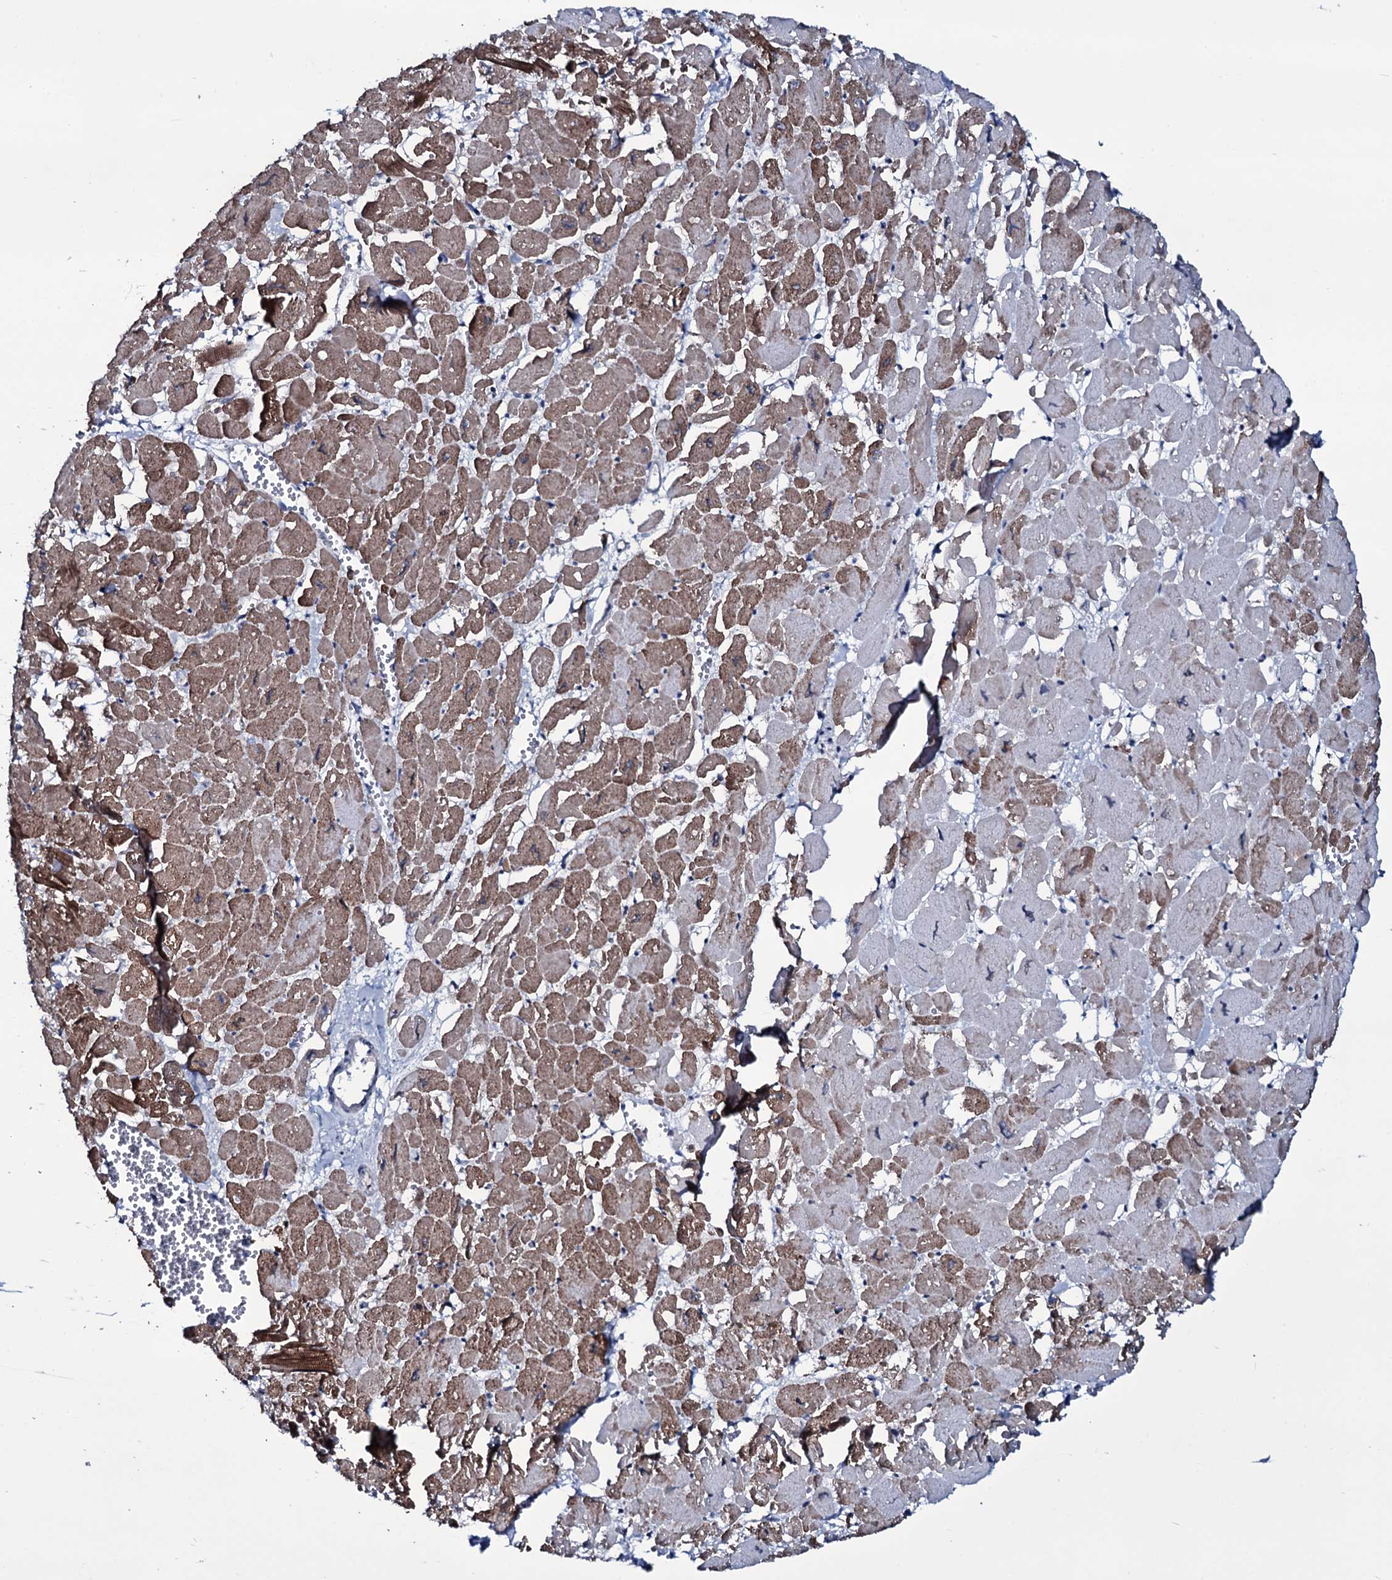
{"staining": {"intensity": "moderate", "quantity": ">75%", "location": "cytoplasmic/membranous"}, "tissue": "heart muscle", "cell_type": "Cardiomyocytes", "image_type": "normal", "snomed": [{"axis": "morphology", "description": "Normal tissue, NOS"}, {"axis": "topography", "description": "Heart"}], "caption": "A high-resolution micrograph shows immunohistochemistry staining of normal heart muscle, which shows moderate cytoplasmic/membranous positivity in approximately >75% of cardiomyocytes. (DAB (3,3'-diaminobenzidine) IHC, brown staining for protein, blue staining for nuclei).", "gene": "WIPF3", "patient": {"sex": "male", "age": 54}}